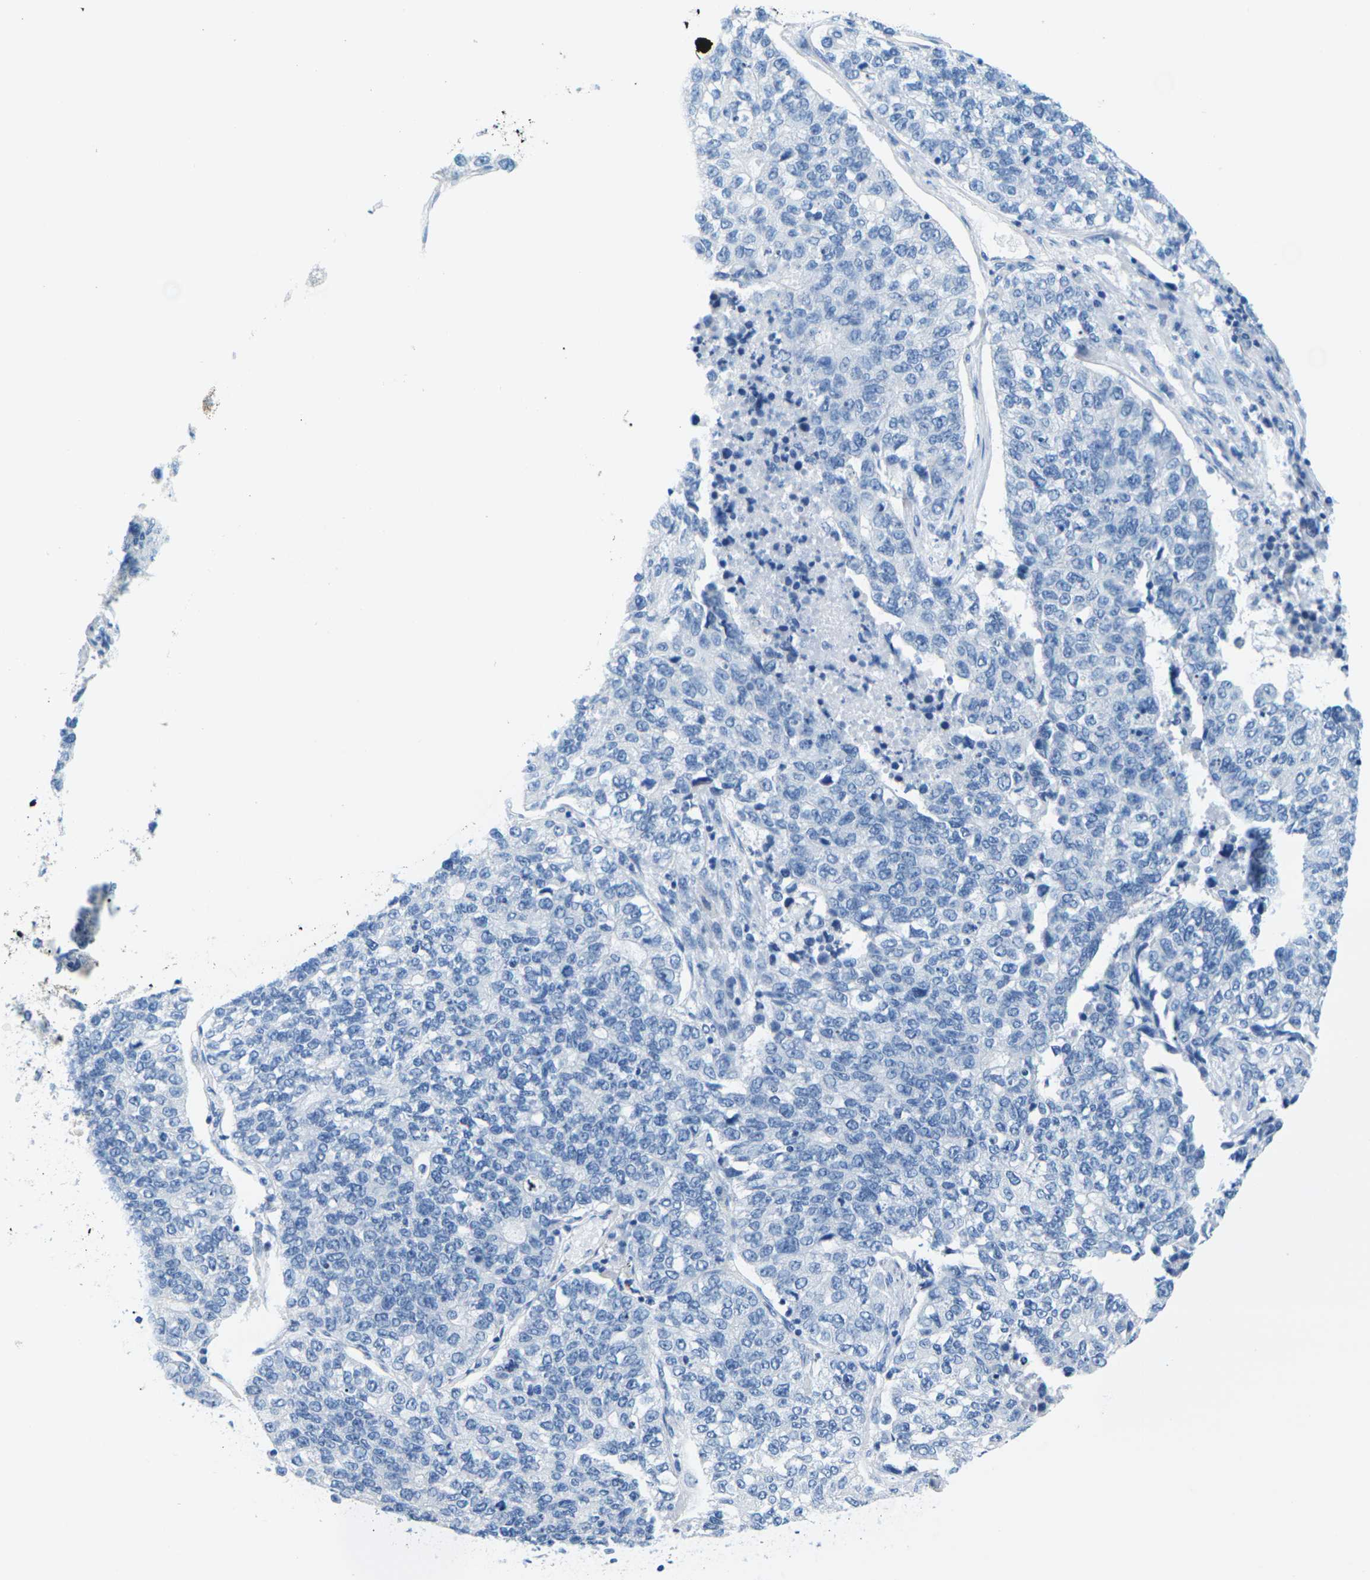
{"staining": {"intensity": "negative", "quantity": "none", "location": "none"}, "tissue": "lung cancer", "cell_type": "Tumor cells", "image_type": "cancer", "snomed": [{"axis": "morphology", "description": "Adenocarcinoma, NOS"}, {"axis": "topography", "description": "Lung"}], "caption": "Micrograph shows no significant protein expression in tumor cells of lung adenocarcinoma.", "gene": "SLC12A1", "patient": {"sex": "male", "age": 49}}